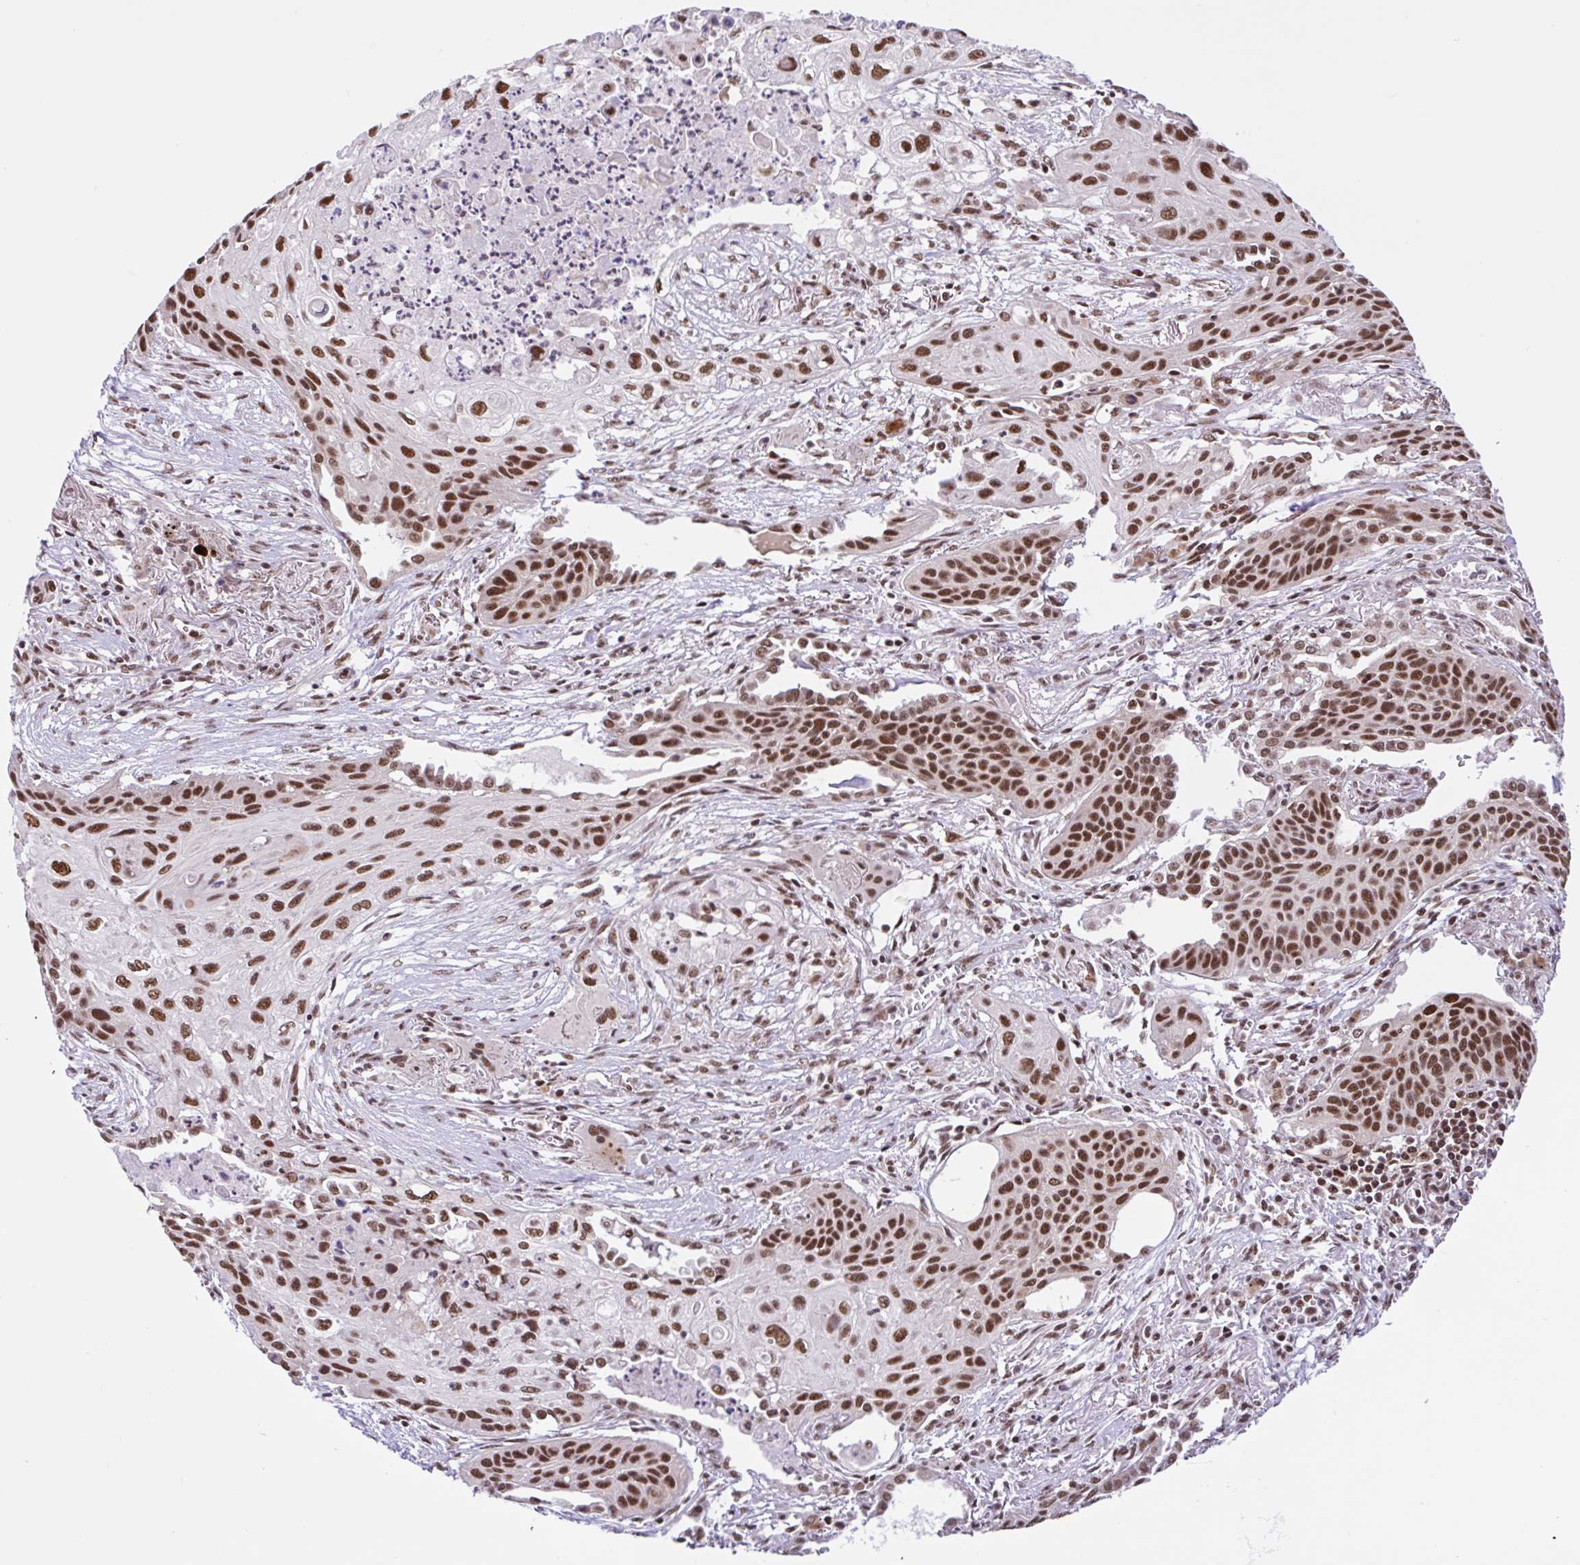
{"staining": {"intensity": "moderate", "quantity": ">75%", "location": "nuclear"}, "tissue": "lung cancer", "cell_type": "Tumor cells", "image_type": "cancer", "snomed": [{"axis": "morphology", "description": "Squamous cell carcinoma, NOS"}, {"axis": "topography", "description": "Lung"}], "caption": "Human lung cancer stained with a brown dye demonstrates moderate nuclear positive expression in about >75% of tumor cells.", "gene": "CCDC12", "patient": {"sex": "male", "age": 71}}